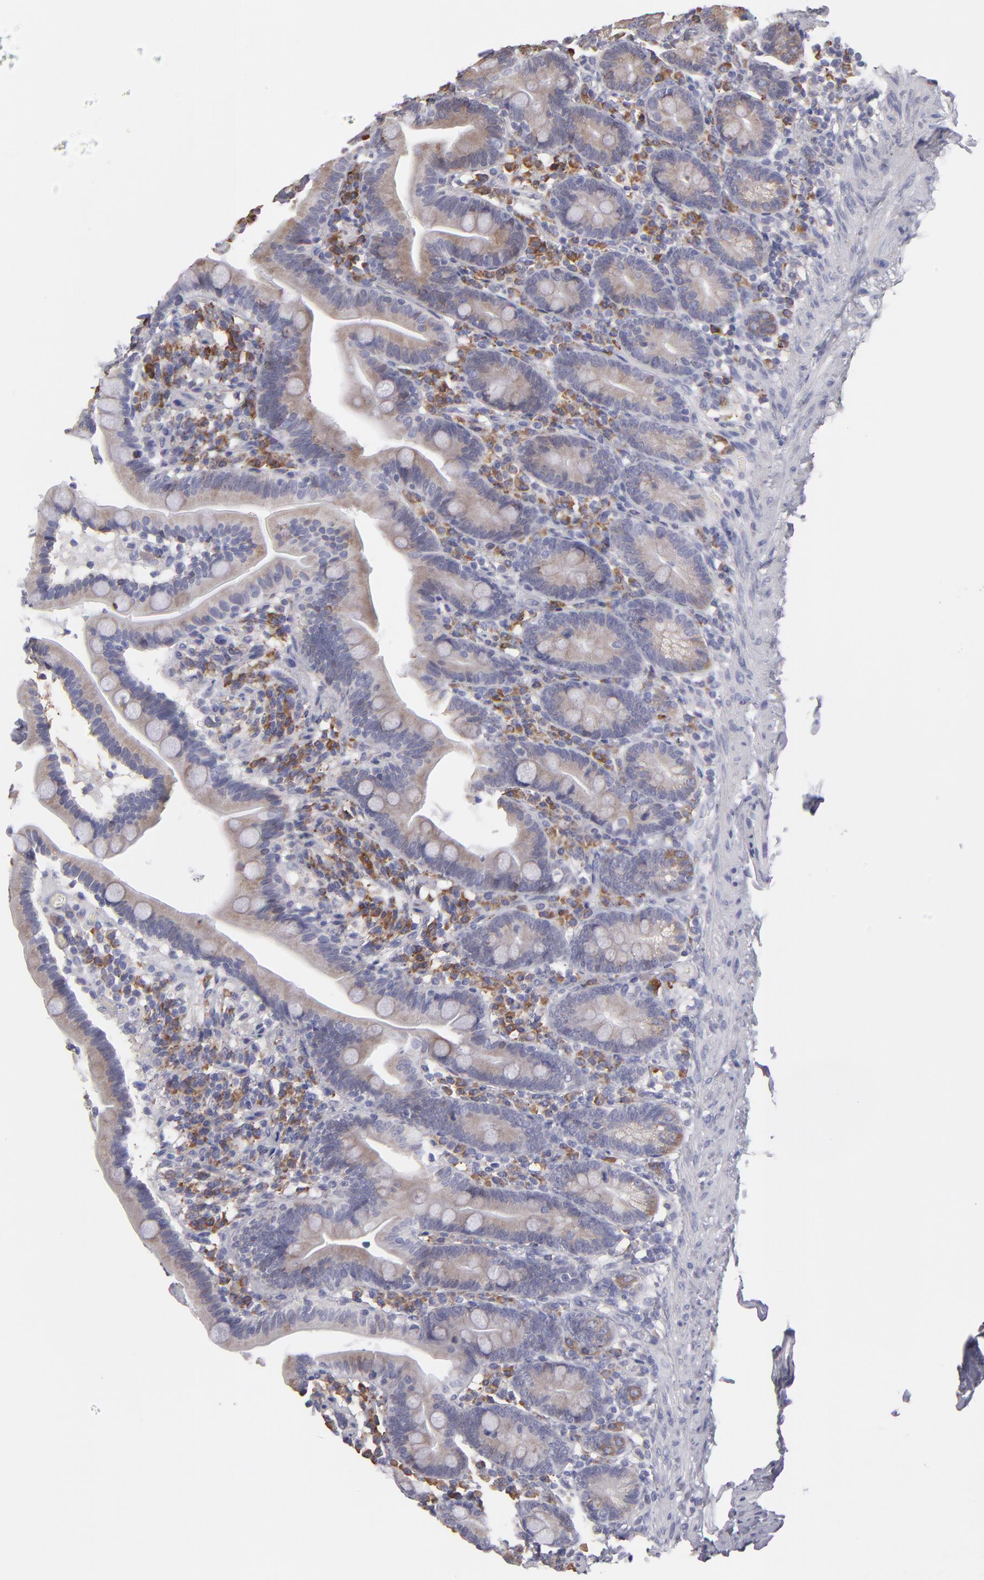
{"staining": {"intensity": "weak", "quantity": ">75%", "location": "cytoplasmic/membranous"}, "tissue": "duodenum", "cell_type": "Glandular cells", "image_type": "normal", "snomed": [{"axis": "morphology", "description": "Normal tissue, NOS"}, {"axis": "topography", "description": "Duodenum"}], "caption": "Duodenum stained with DAB IHC exhibits low levels of weak cytoplasmic/membranous expression in approximately >75% of glandular cells. Using DAB (3,3'-diaminobenzidine) (brown) and hematoxylin (blue) stains, captured at high magnification using brightfield microscopy.", "gene": "CALR", "patient": {"sex": "female", "age": 75}}